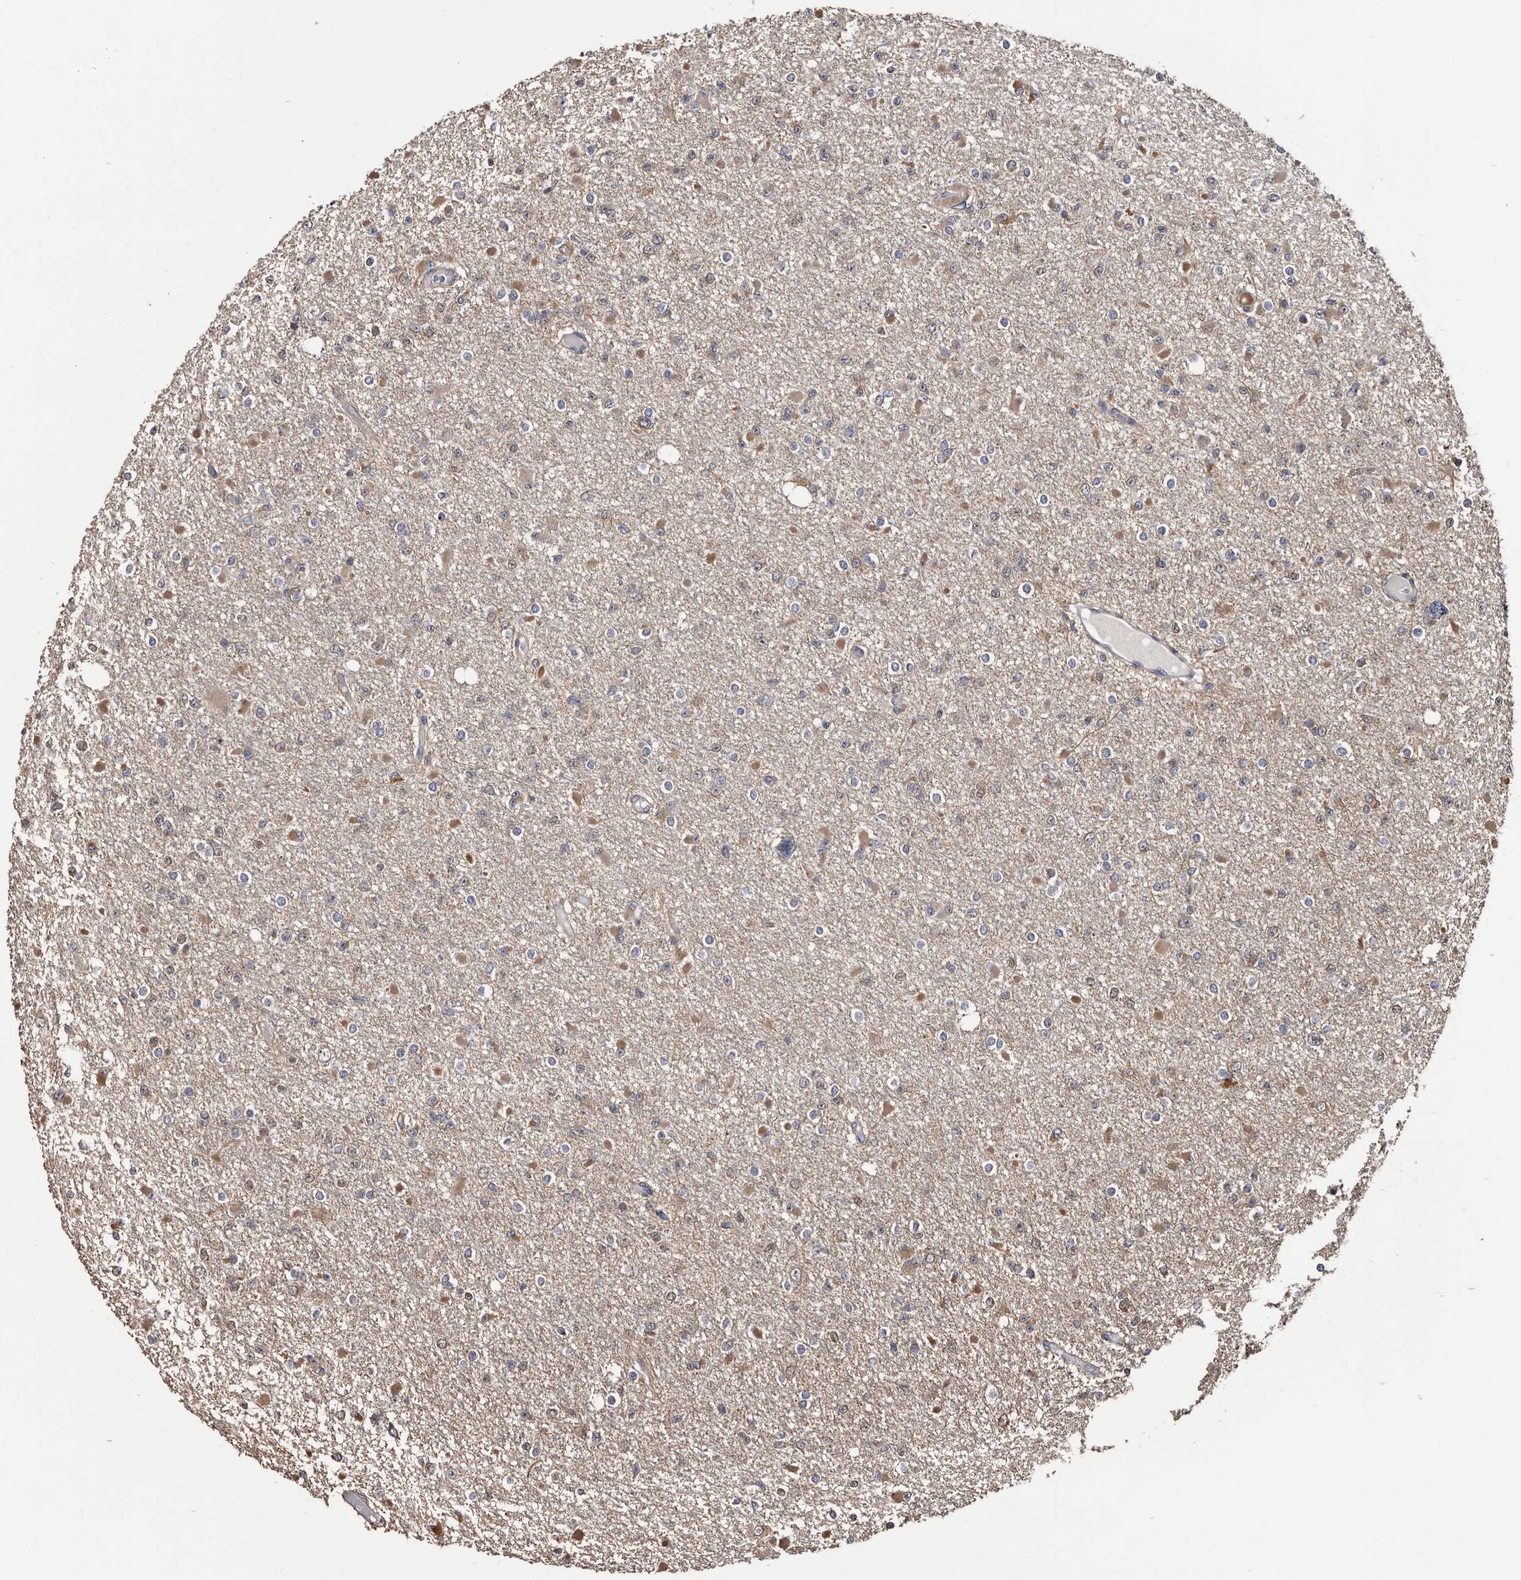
{"staining": {"intensity": "moderate", "quantity": "<25%", "location": "cytoplasmic/membranous"}, "tissue": "glioma", "cell_type": "Tumor cells", "image_type": "cancer", "snomed": [{"axis": "morphology", "description": "Glioma, malignant, Low grade"}, {"axis": "topography", "description": "Brain"}], "caption": "Protein staining of malignant glioma (low-grade) tissue shows moderate cytoplasmic/membranous expression in about <25% of tumor cells.", "gene": "TTI2", "patient": {"sex": "female", "age": 22}}